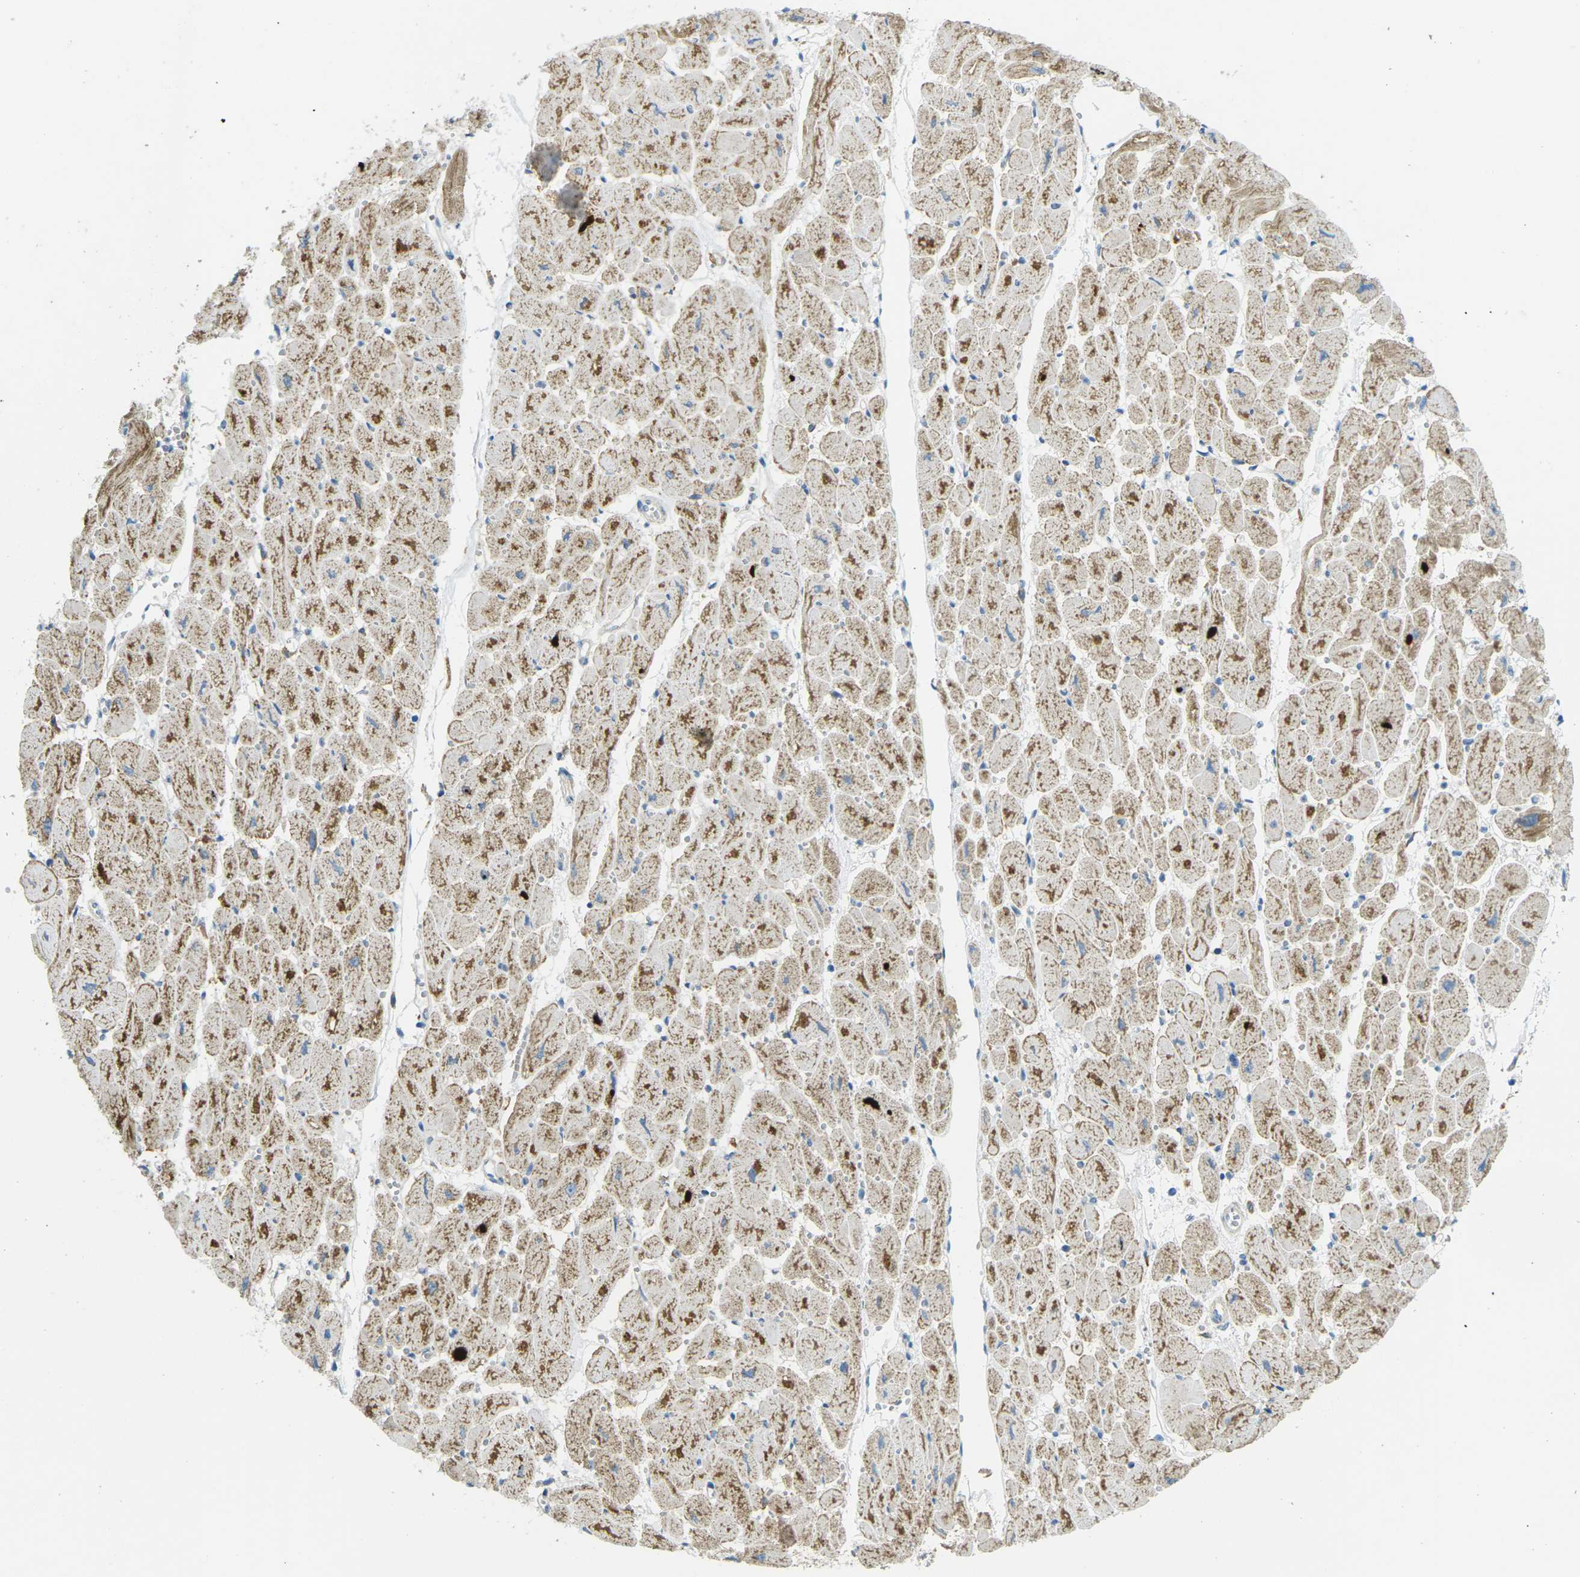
{"staining": {"intensity": "moderate", "quantity": ">75%", "location": "cytoplasmic/membranous"}, "tissue": "heart muscle", "cell_type": "Cardiomyocytes", "image_type": "normal", "snomed": [{"axis": "morphology", "description": "Normal tissue, NOS"}, {"axis": "topography", "description": "Heart"}], "caption": "DAB (3,3'-diaminobenzidine) immunohistochemical staining of benign human heart muscle demonstrates moderate cytoplasmic/membranous protein expression in about >75% of cardiomyocytes. (Brightfield microscopy of DAB IHC at high magnification).", "gene": "MYLK4", "patient": {"sex": "female", "age": 54}}